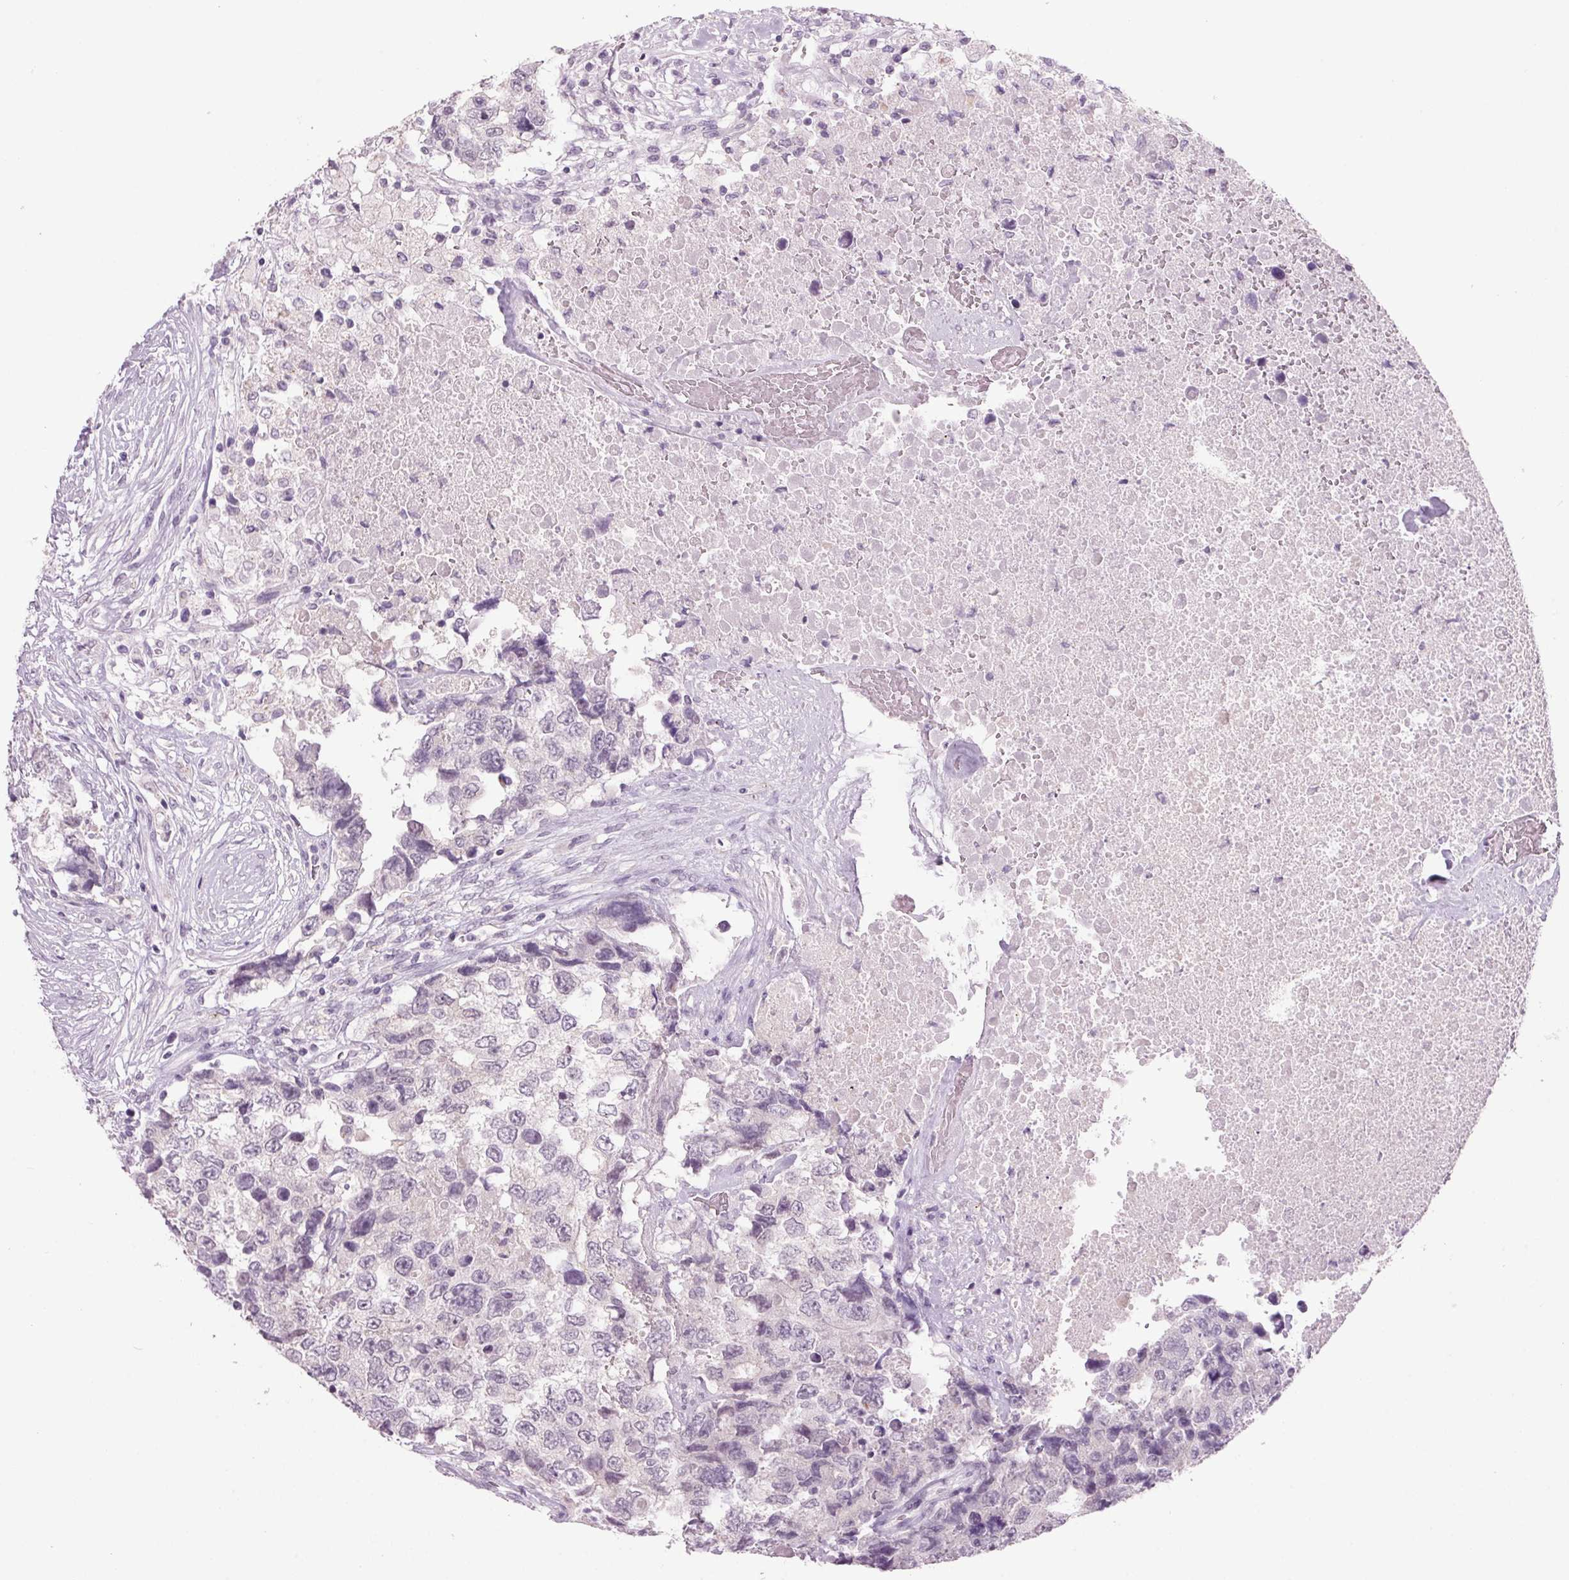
{"staining": {"intensity": "negative", "quantity": "none", "location": "none"}, "tissue": "testis cancer", "cell_type": "Tumor cells", "image_type": "cancer", "snomed": [{"axis": "morphology", "description": "Carcinoma, Embryonal, NOS"}, {"axis": "topography", "description": "Testis"}], "caption": "IHC histopathology image of neoplastic tissue: testis embryonal carcinoma stained with DAB displays no significant protein staining in tumor cells.", "gene": "PPP1R1A", "patient": {"sex": "male", "age": 24}}